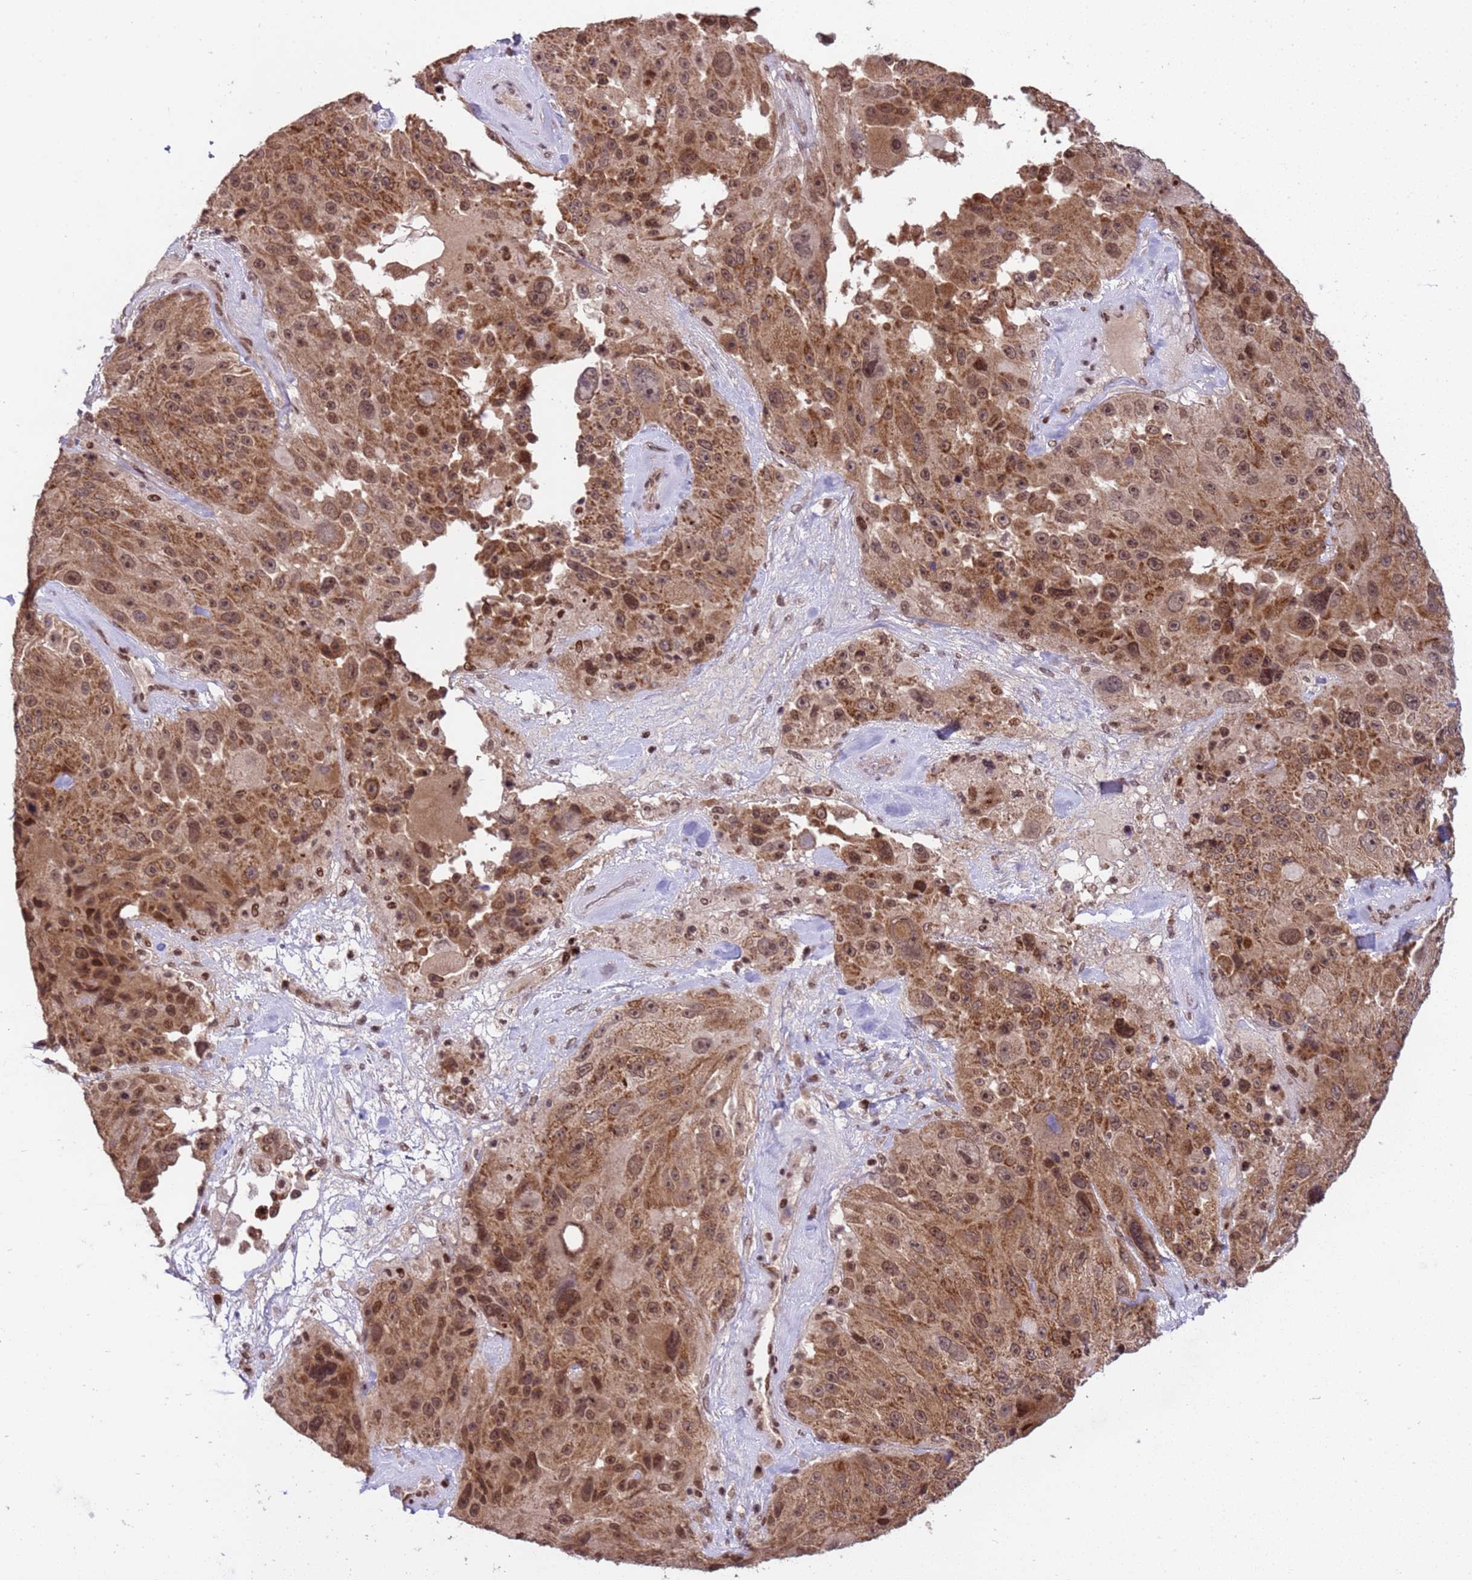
{"staining": {"intensity": "moderate", "quantity": ">75%", "location": "cytoplasmic/membranous,nuclear"}, "tissue": "melanoma", "cell_type": "Tumor cells", "image_type": "cancer", "snomed": [{"axis": "morphology", "description": "Malignant melanoma, Metastatic site"}, {"axis": "topography", "description": "Lymph node"}], "caption": "Immunohistochemistry (IHC) micrograph of neoplastic tissue: melanoma stained using immunohistochemistry (IHC) exhibits medium levels of moderate protein expression localized specifically in the cytoplasmic/membranous and nuclear of tumor cells, appearing as a cytoplasmic/membranous and nuclear brown color.", "gene": "PPM1H", "patient": {"sex": "male", "age": 62}}